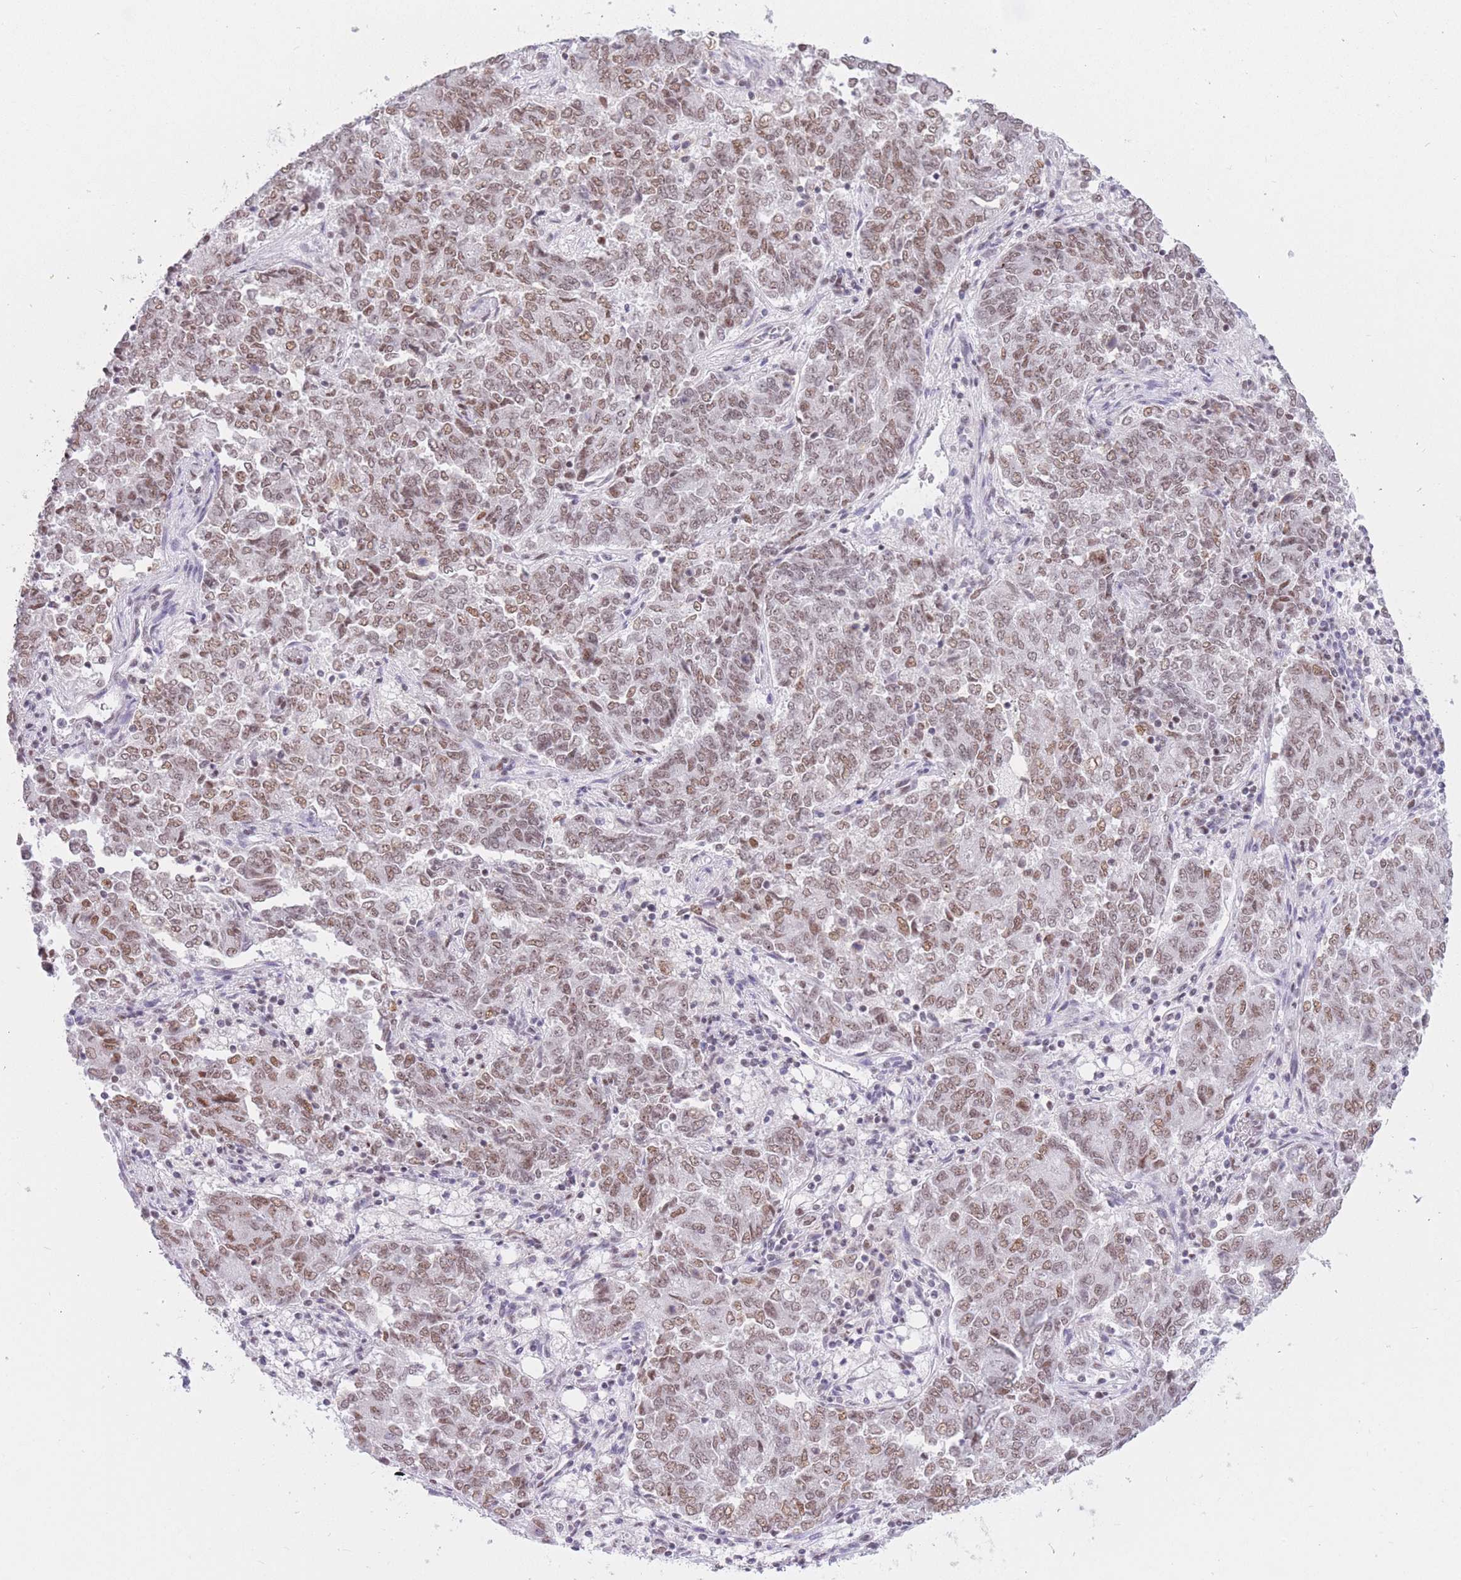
{"staining": {"intensity": "moderate", "quantity": ">75%", "location": "nuclear"}, "tissue": "endometrial cancer", "cell_type": "Tumor cells", "image_type": "cancer", "snomed": [{"axis": "morphology", "description": "Adenocarcinoma, NOS"}, {"axis": "topography", "description": "Endometrium"}], "caption": "A brown stain shows moderate nuclear staining of a protein in endometrial adenocarcinoma tumor cells.", "gene": "HNRNPUL1", "patient": {"sex": "female", "age": 80}}